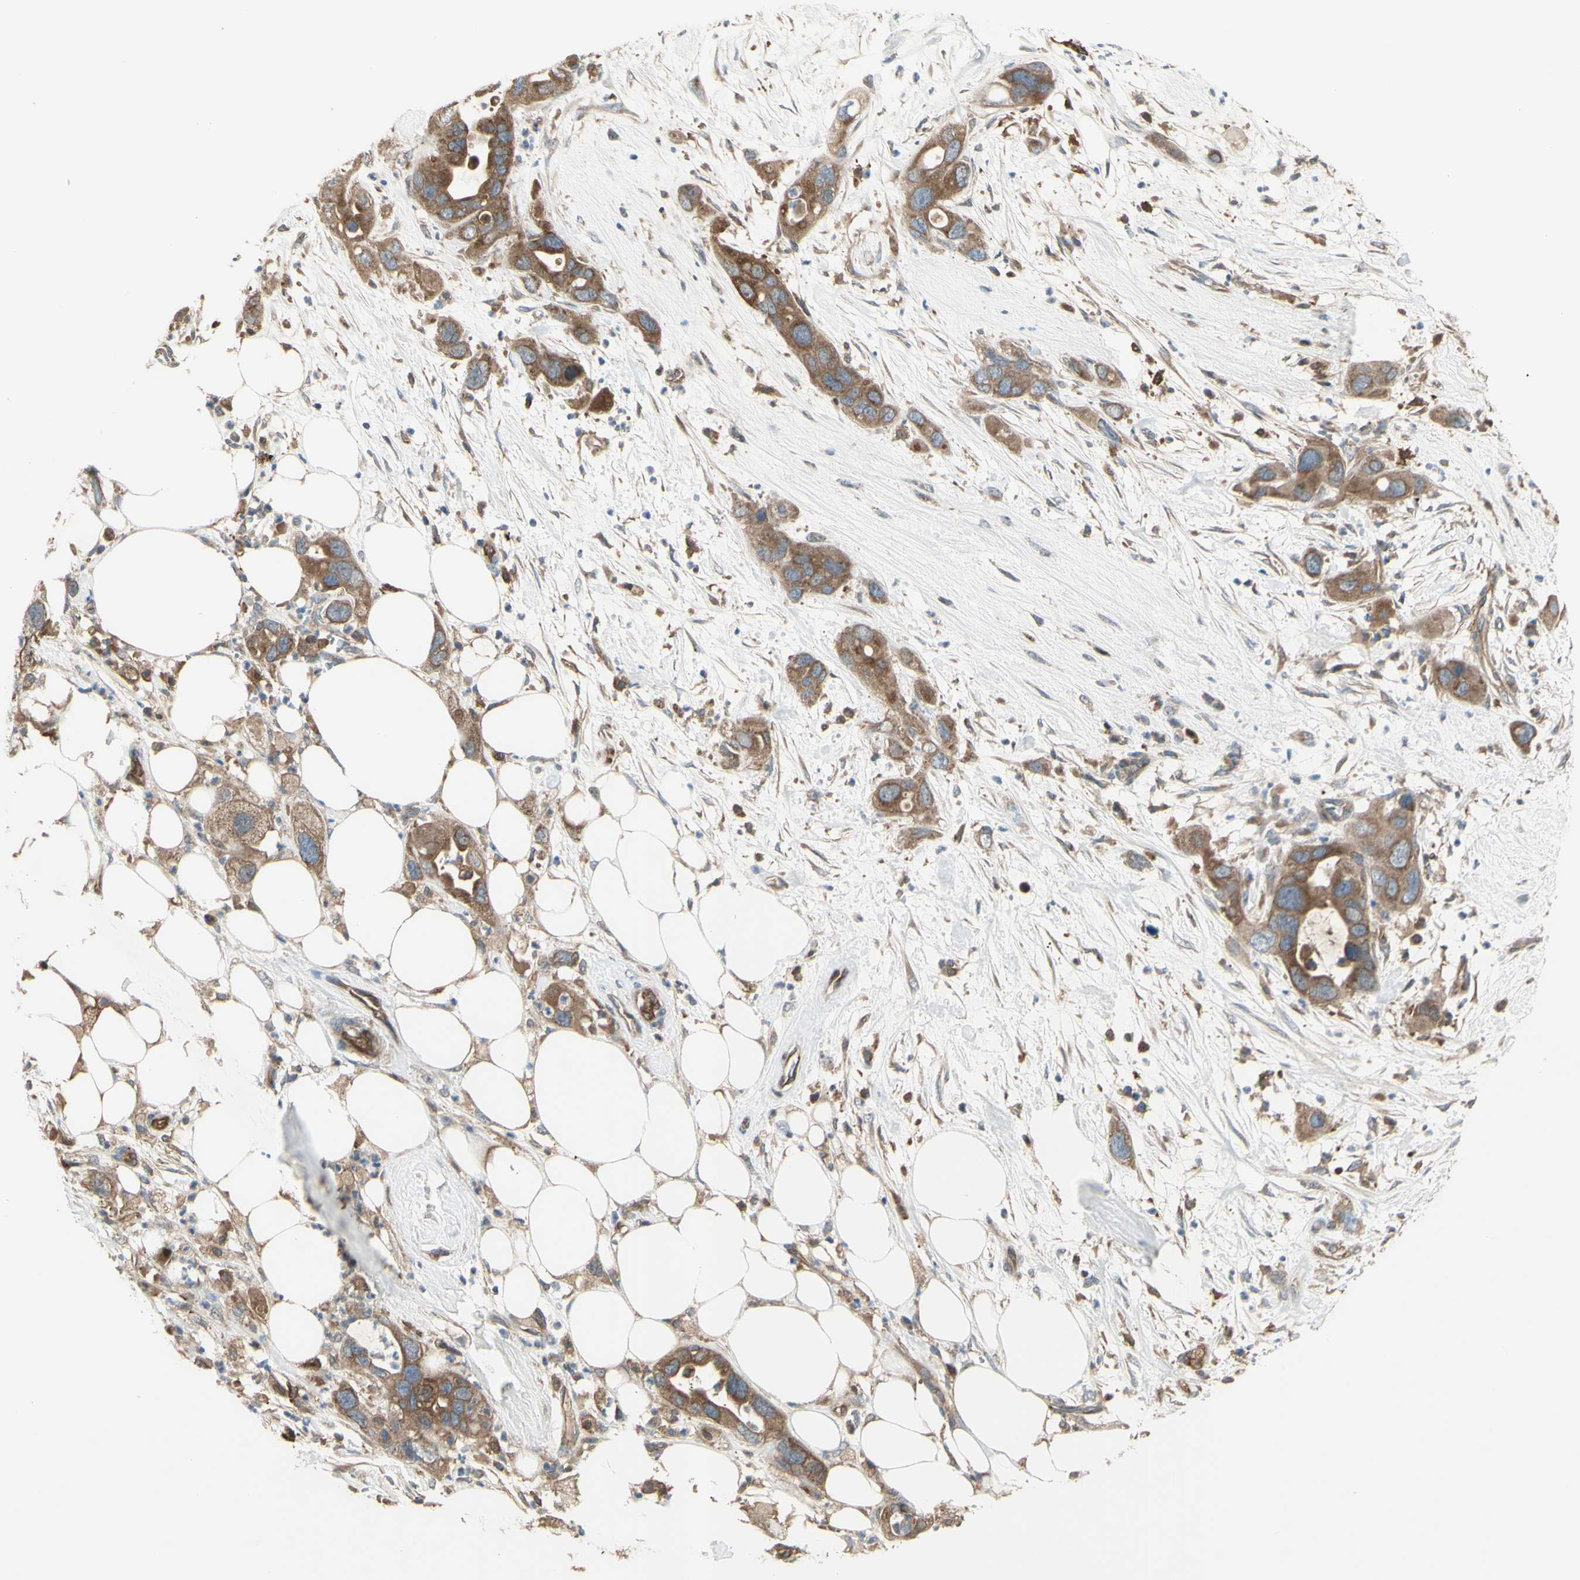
{"staining": {"intensity": "moderate", "quantity": ">75%", "location": "cytoplasmic/membranous"}, "tissue": "pancreatic cancer", "cell_type": "Tumor cells", "image_type": "cancer", "snomed": [{"axis": "morphology", "description": "Adenocarcinoma, NOS"}, {"axis": "topography", "description": "Pancreas"}], "caption": "Immunohistochemical staining of human pancreatic cancer displays medium levels of moderate cytoplasmic/membranous staining in about >75% of tumor cells. The staining was performed using DAB to visualize the protein expression in brown, while the nuclei were stained in blue with hematoxylin (Magnification: 20x).", "gene": "IGSF9B", "patient": {"sex": "female", "age": 71}}